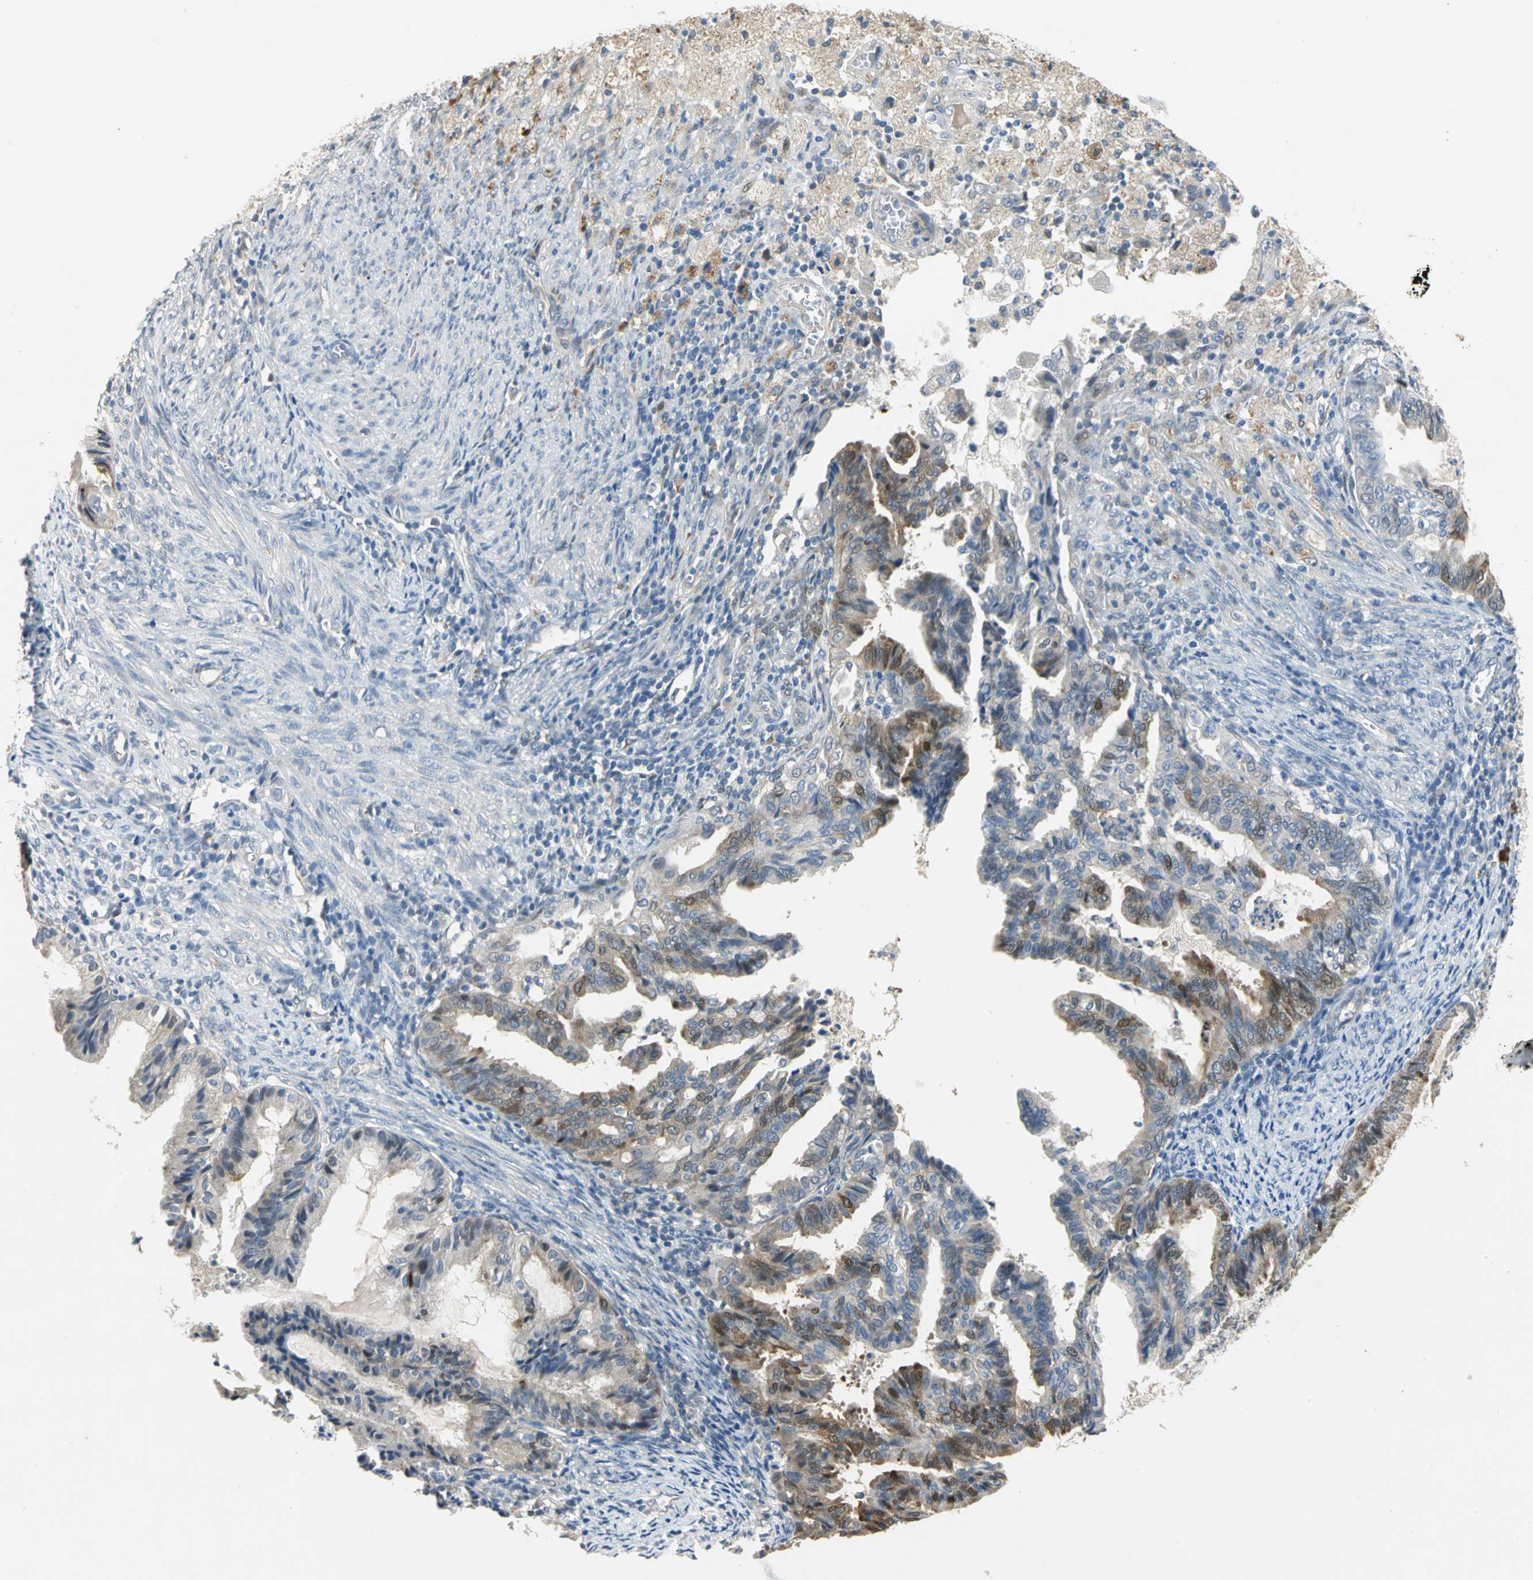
{"staining": {"intensity": "weak", "quantity": "25%-75%", "location": "cytoplasmic/membranous"}, "tissue": "cervical cancer", "cell_type": "Tumor cells", "image_type": "cancer", "snomed": [{"axis": "morphology", "description": "Normal tissue, NOS"}, {"axis": "morphology", "description": "Adenocarcinoma, NOS"}, {"axis": "topography", "description": "Cervix"}, {"axis": "topography", "description": "Endometrium"}], "caption": "Brown immunohistochemical staining in cervical adenocarcinoma displays weak cytoplasmic/membranous staining in approximately 25%-75% of tumor cells.", "gene": "IL17RB", "patient": {"sex": "female", "age": 86}}